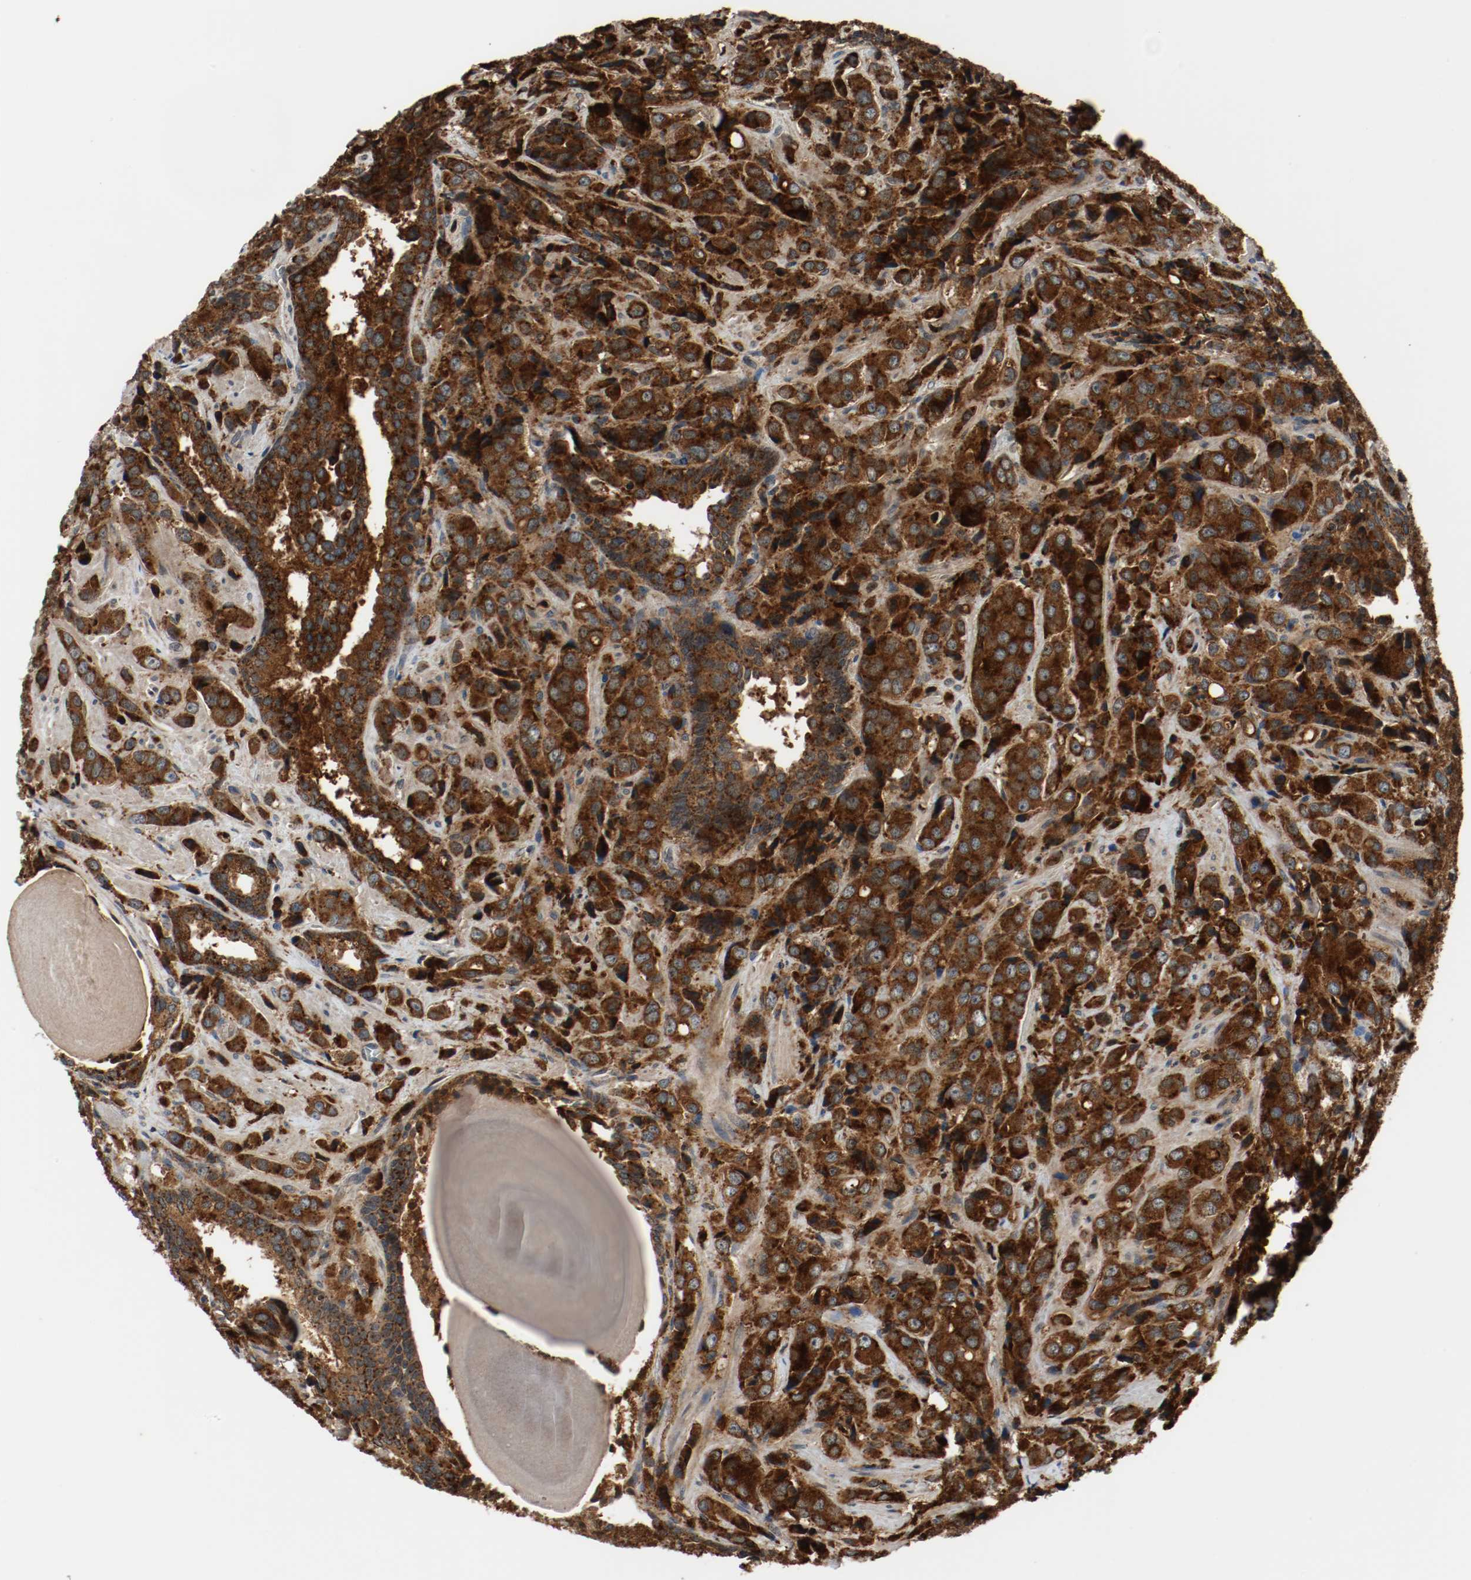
{"staining": {"intensity": "strong", "quantity": ">75%", "location": "cytoplasmic/membranous"}, "tissue": "prostate cancer", "cell_type": "Tumor cells", "image_type": "cancer", "snomed": [{"axis": "morphology", "description": "Adenocarcinoma, High grade"}, {"axis": "topography", "description": "Prostate"}], "caption": "A histopathology image of prostate adenocarcinoma (high-grade) stained for a protein reveals strong cytoplasmic/membranous brown staining in tumor cells.", "gene": "LAMP2", "patient": {"sex": "male", "age": 70}}